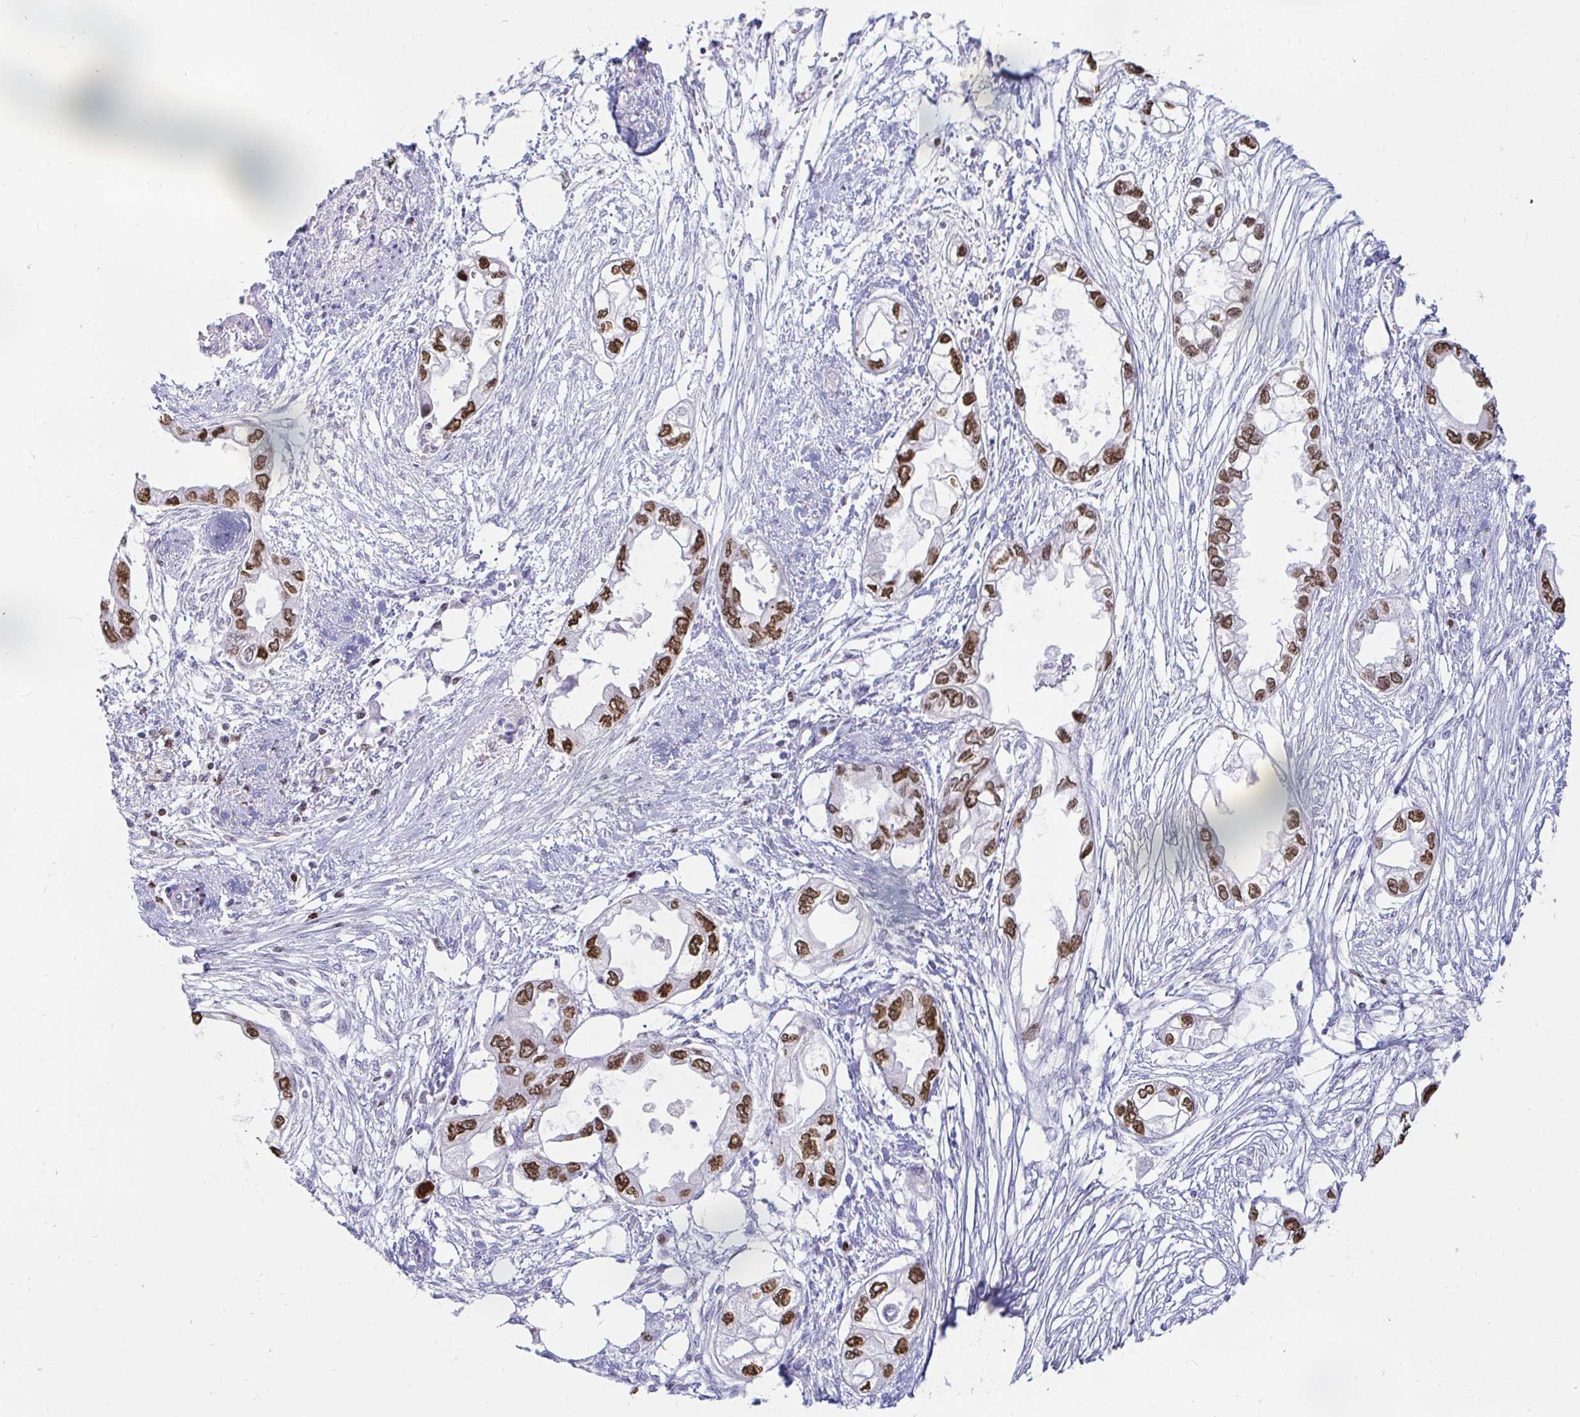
{"staining": {"intensity": "moderate", "quantity": ">75%", "location": "nuclear"}, "tissue": "endometrial cancer", "cell_type": "Tumor cells", "image_type": "cancer", "snomed": [{"axis": "morphology", "description": "Adenocarcinoma, NOS"}, {"axis": "morphology", "description": "Adenocarcinoma, metastatic, NOS"}, {"axis": "topography", "description": "Adipose tissue"}, {"axis": "topography", "description": "Endometrium"}], "caption": "Immunohistochemistry (IHC) histopathology image of human endometrial cancer stained for a protein (brown), which shows medium levels of moderate nuclear staining in about >75% of tumor cells.", "gene": "CAPSL", "patient": {"sex": "female", "age": 67}}